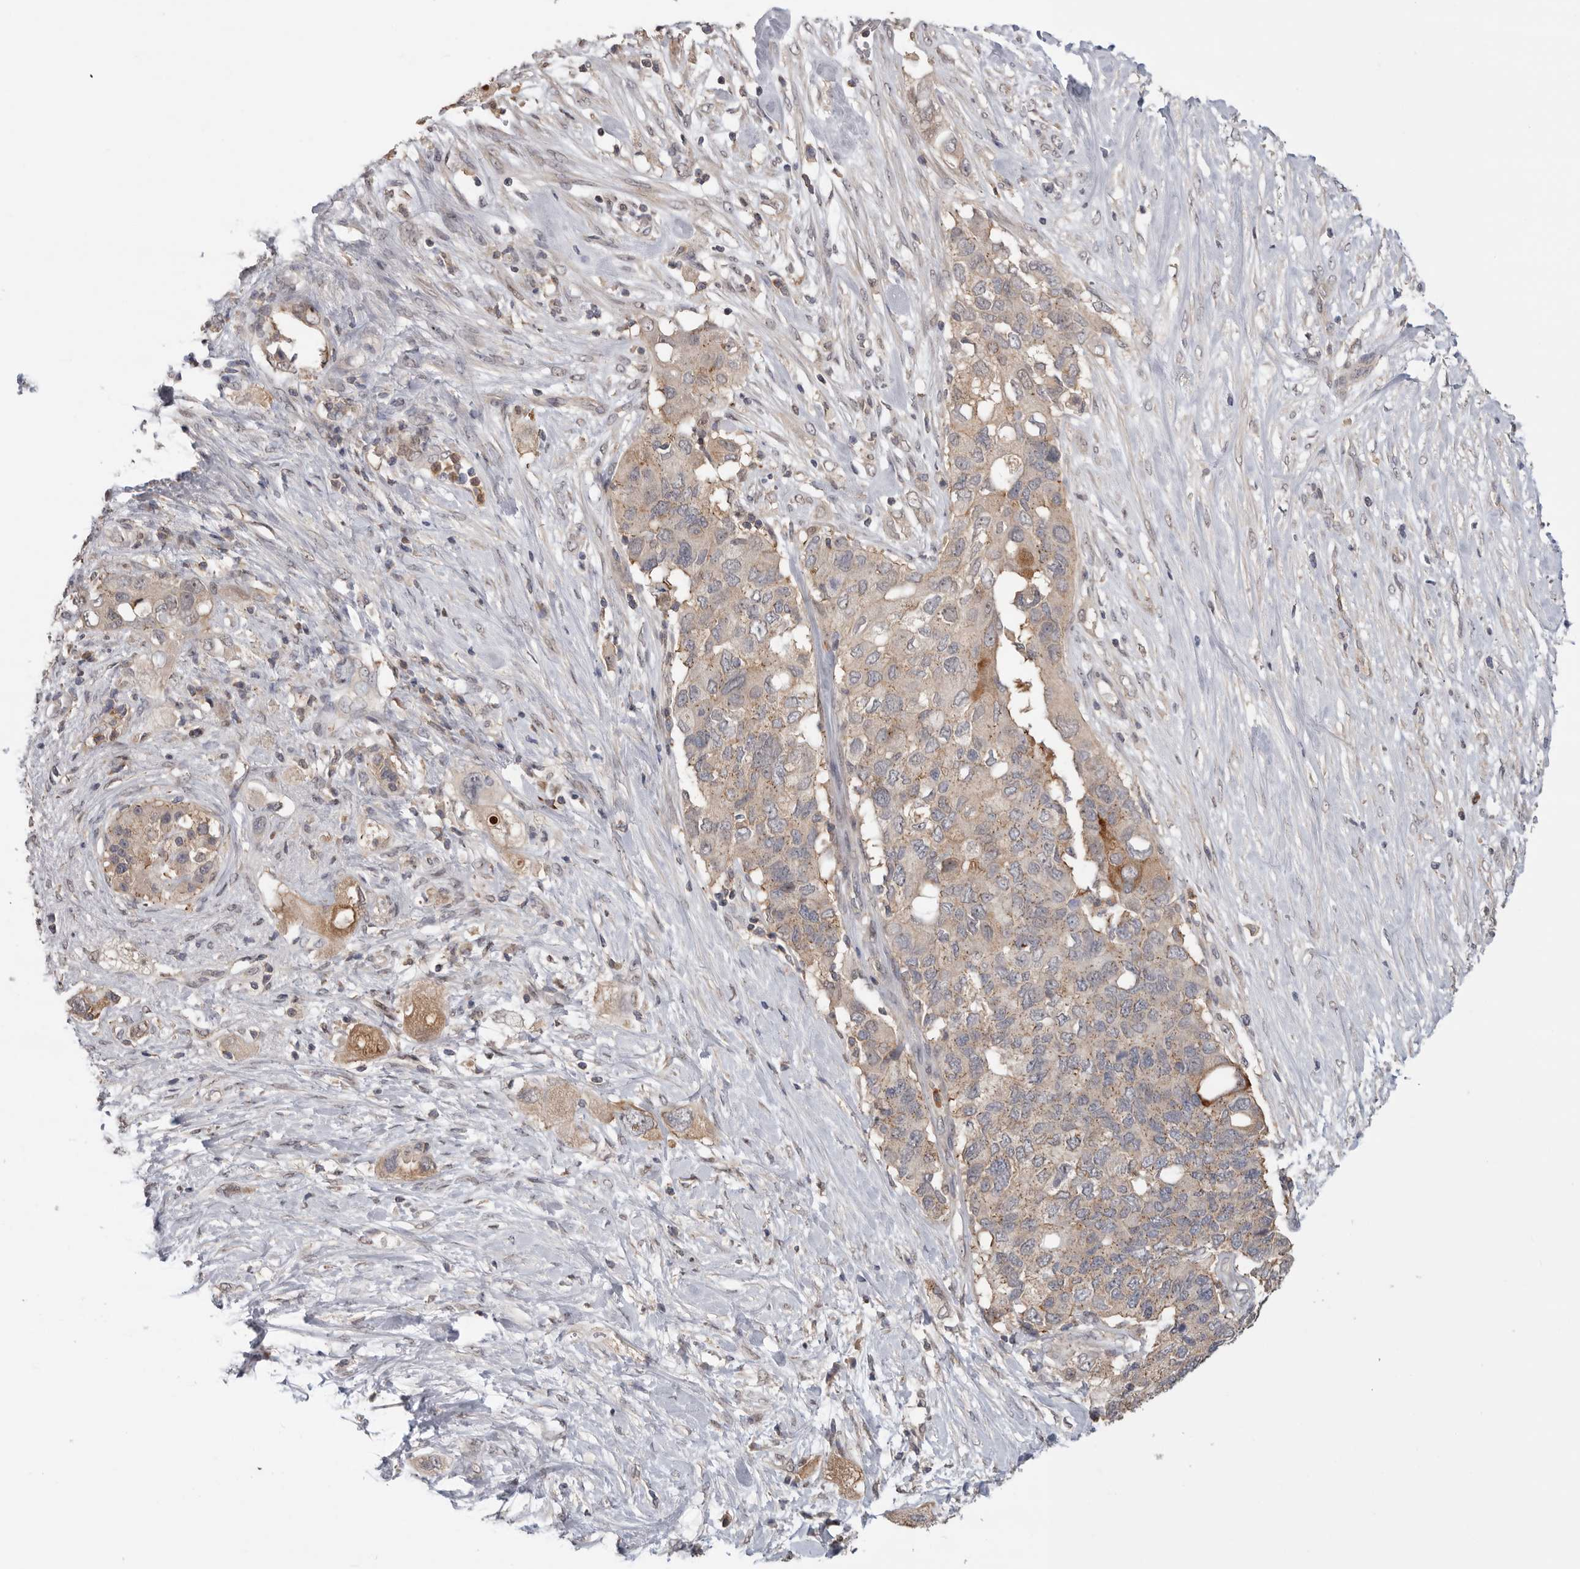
{"staining": {"intensity": "weak", "quantity": "25%-75%", "location": "cytoplasmic/membranous"}, "tissue": "pancreatic cancer", "cell_type": "Tumor cells", "image_type": "cancer", "snomed": [{"axis": "morphology", "description": "Adenocarcinoma, NOS"}, {"axis": "topography", "description": "Pancreas"}], "caption": "Protein staining of pancreatic cancer tissue reveals weak cytoplasmic/membranous positivity in about 25%-75% of tumor cells.", "gene": "KLK5", "patient": {"sex": "female", "age": 56}}